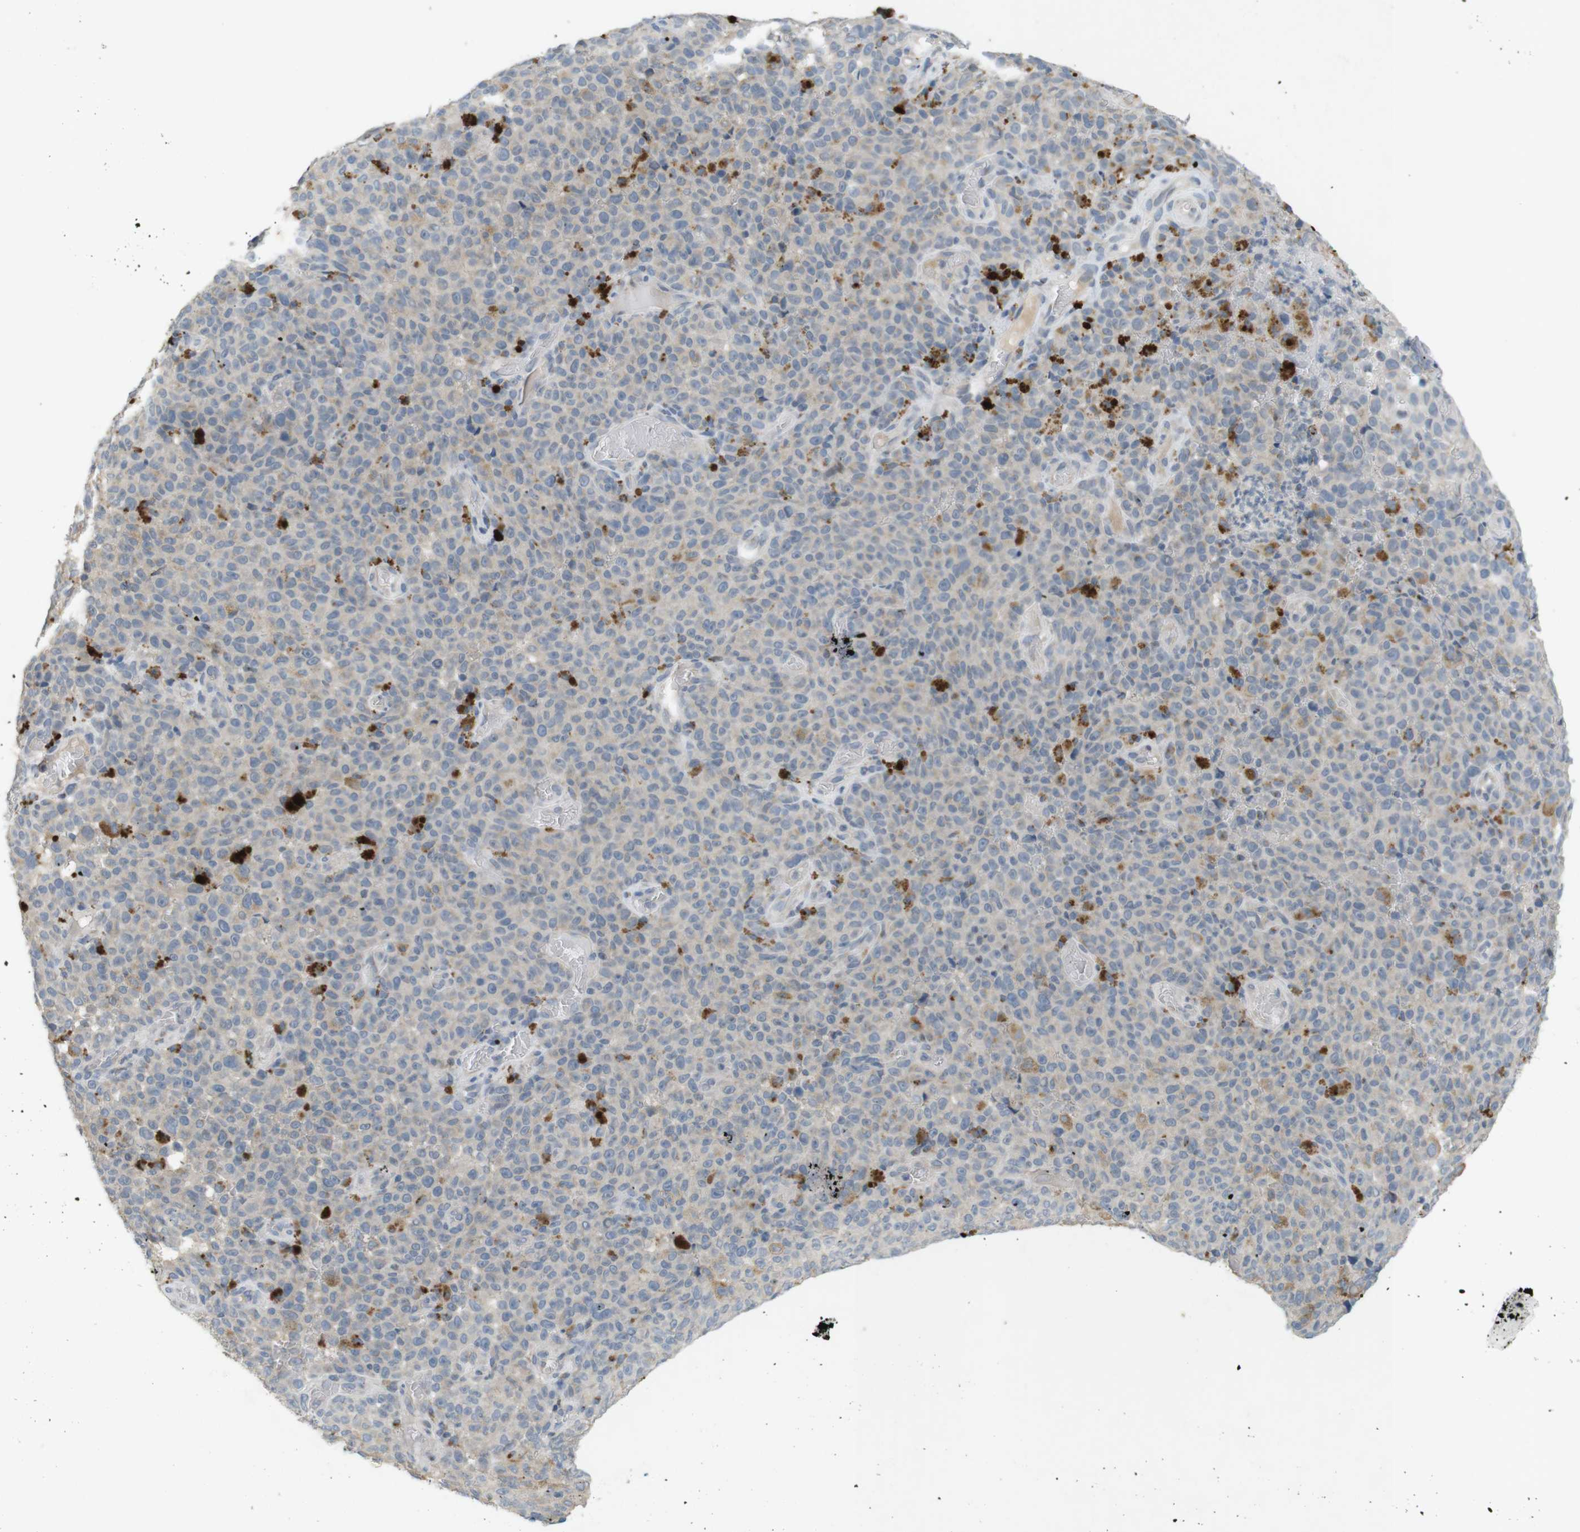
{"staining": {"intensity": "moderate", "quantity": "<25%", "location": "cytoplasmic/membranous"}, "tissue": "melanoma", "cell_type": "Tumor cells", "image_type": "cancer", "snomed": [{"axis": "morphology", "description": "Malignant melanoma, NOS"}, {"axis": "topography", "description": "Skin"}], "caption": "Brown immunohistochemical staining in melanoma reveals moderate cytoplasmic/membranous positivity in approximately <25% of tumor cells. The staining is performed using DAB brown chromogen to label protein expression. The nuclei are counter-stained blue using hematoxylin.", "gene": "YIPF3", "patient": {"sex": "female", "age": 82}}